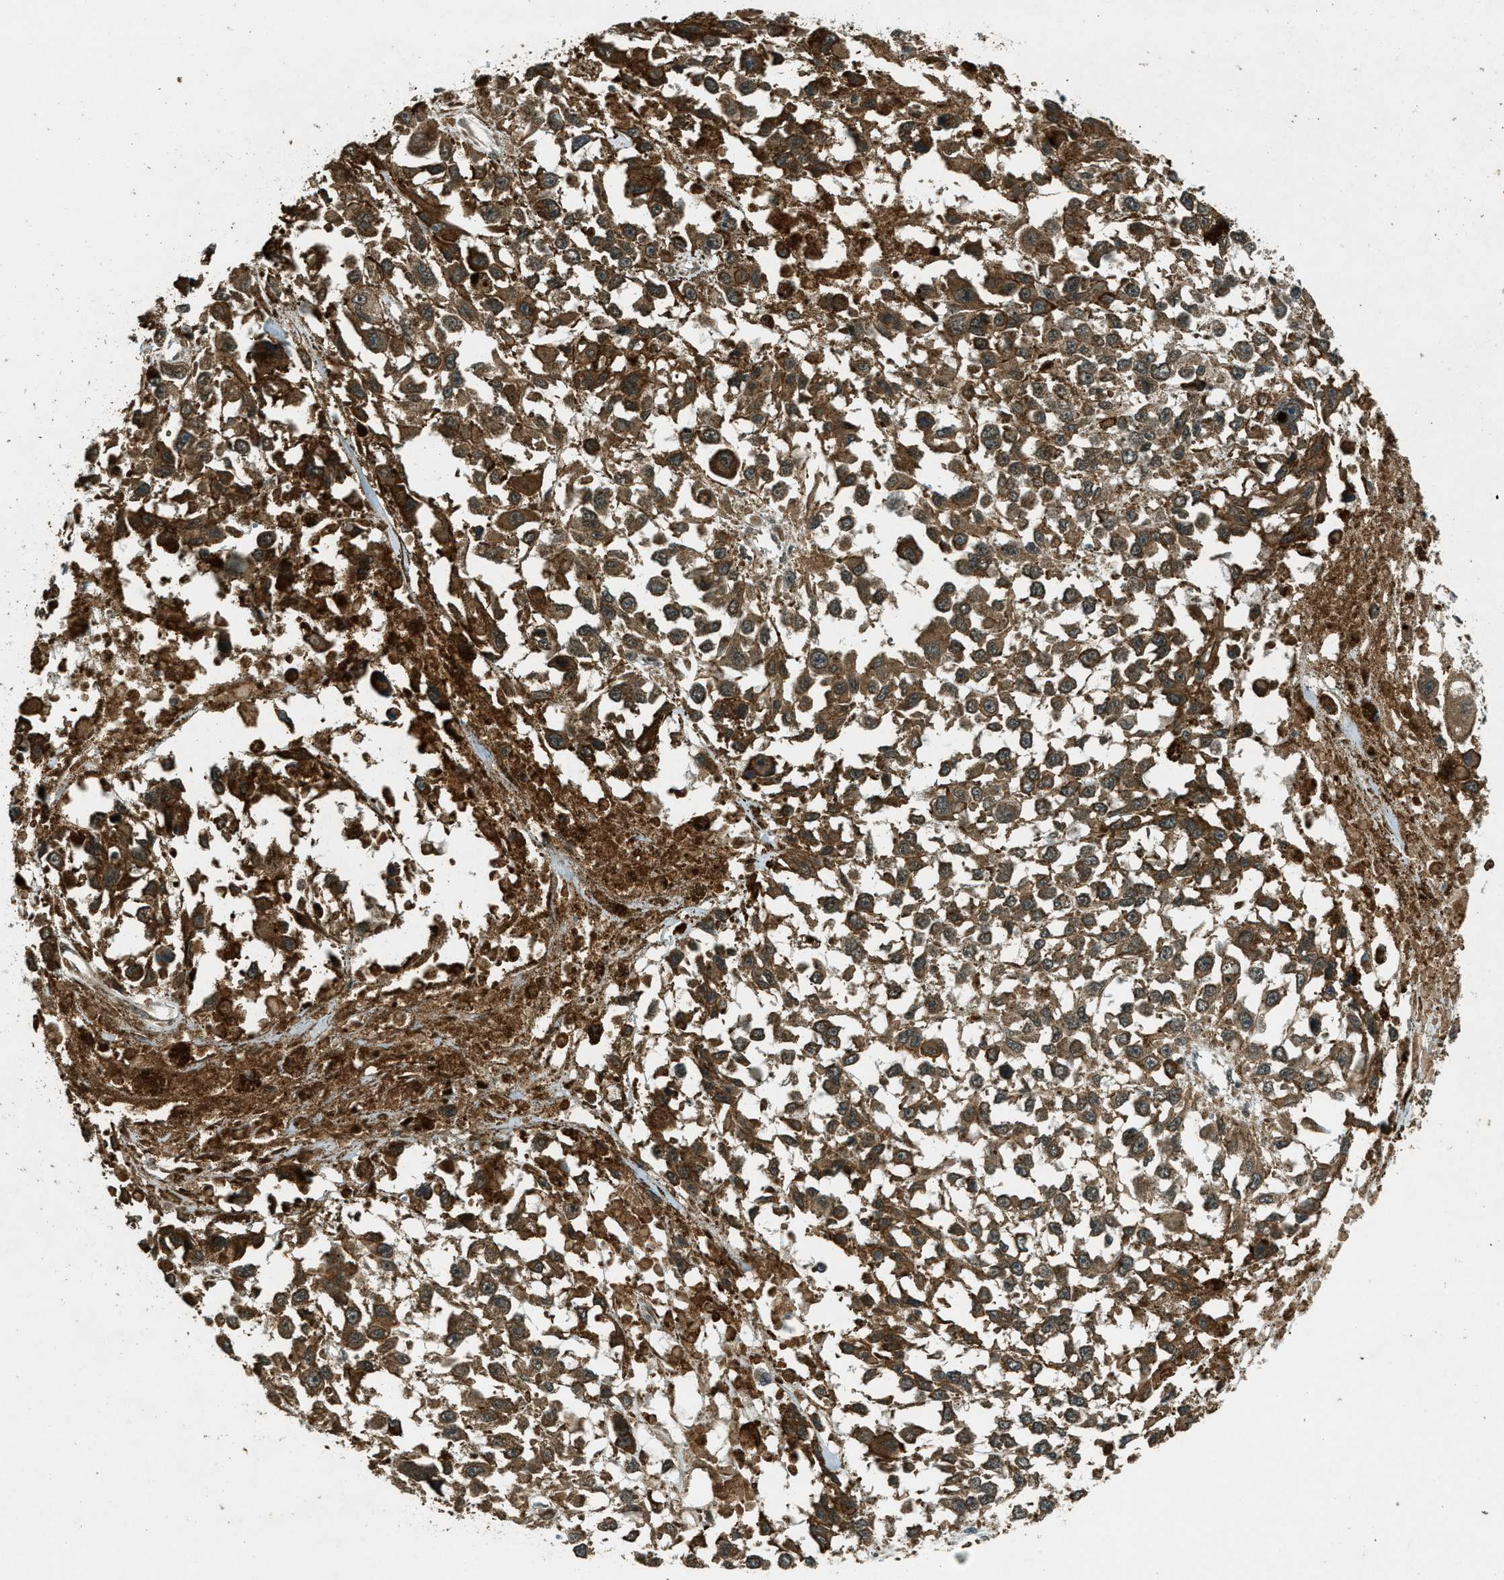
{"staining": {"intensity": "moderate", "quantity": ">75%", "location": "cytoplasmic/membranous"}, "tissue": "melanoma", "cell_type": "Tumor cells", "image_type": "cancer", "snomed": [{"axis": "morphology", "description": "Malignant melanoma, Metastatic site"}, {"axis": "topography", "description": "Lymph node"}], "caption": "Protein expression analysis of malignant melanoma (metastatic site) shows moderate cytoplasmic/membranous expression in about >75% of tumor cells. The staining is performed using DAB brown chromogen to label protein expression. The nuclei are counter-stained blue using hematoxylin.", "gene": "EIF2AK3", "patient": {"sex": "male", "age": 59}}